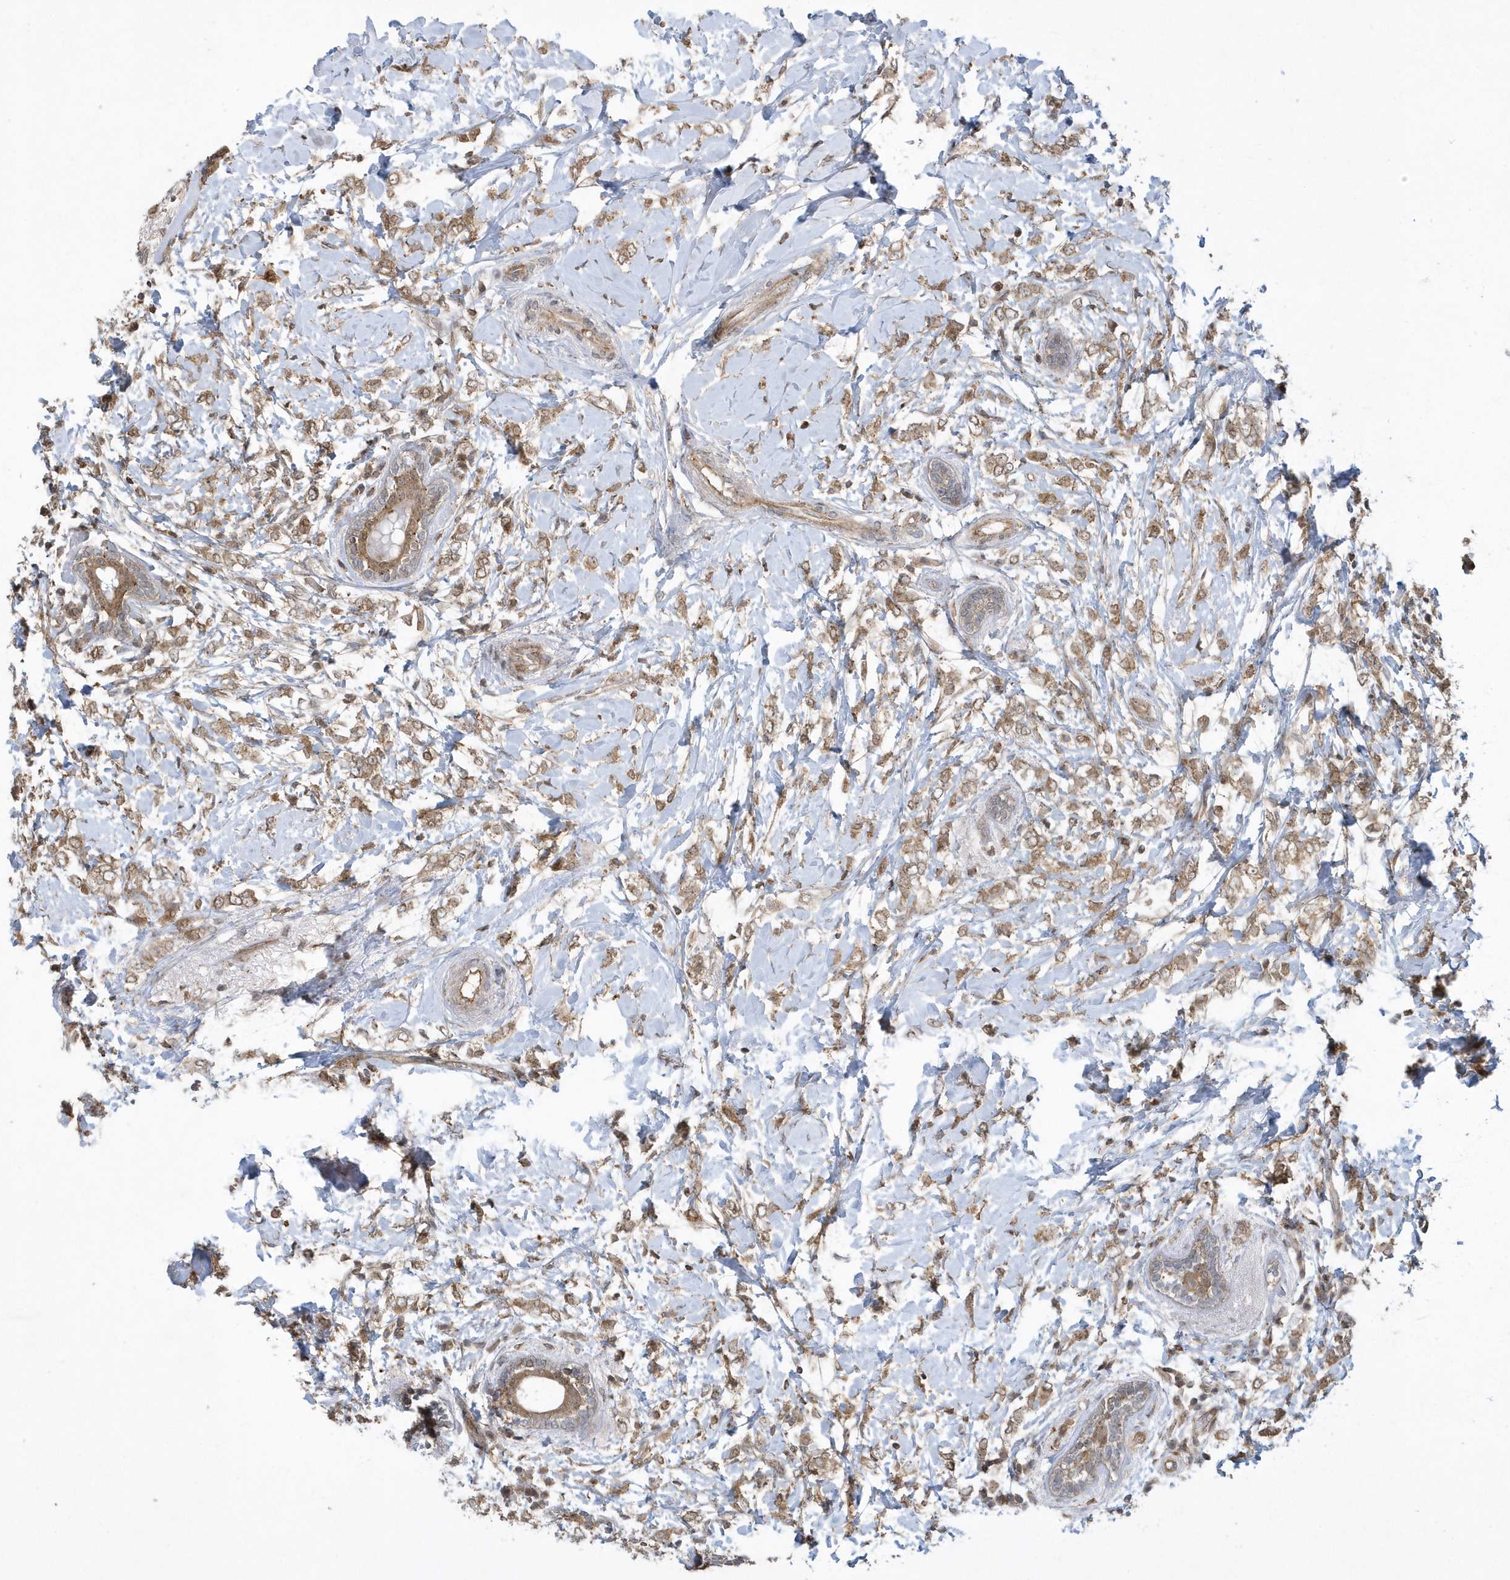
{"staining": {"intensity": "moderate", "quantity": ">75%", "location": "cytoplasmic/membranous"}, "tissue": "breast cancer", "cell_type": "Tumor cells", "image_type": "cancer", "snomed": [{"axis": "morphology", "description": "Normal tissue, NOS"}, {"axis": "morphology", "description": "Lobular carcinoma"}, {"axis": "topography", "description": "Breast"}], "caption": "Approximately >75% of tumor cells in human lobular carcinoma (breast) display moderate cytoplasmic/membranous protein staining as visualized by brown immunohistochemical staining.", "gene": "STAMBP", "patient": {"sex": "female", "age": 47}}